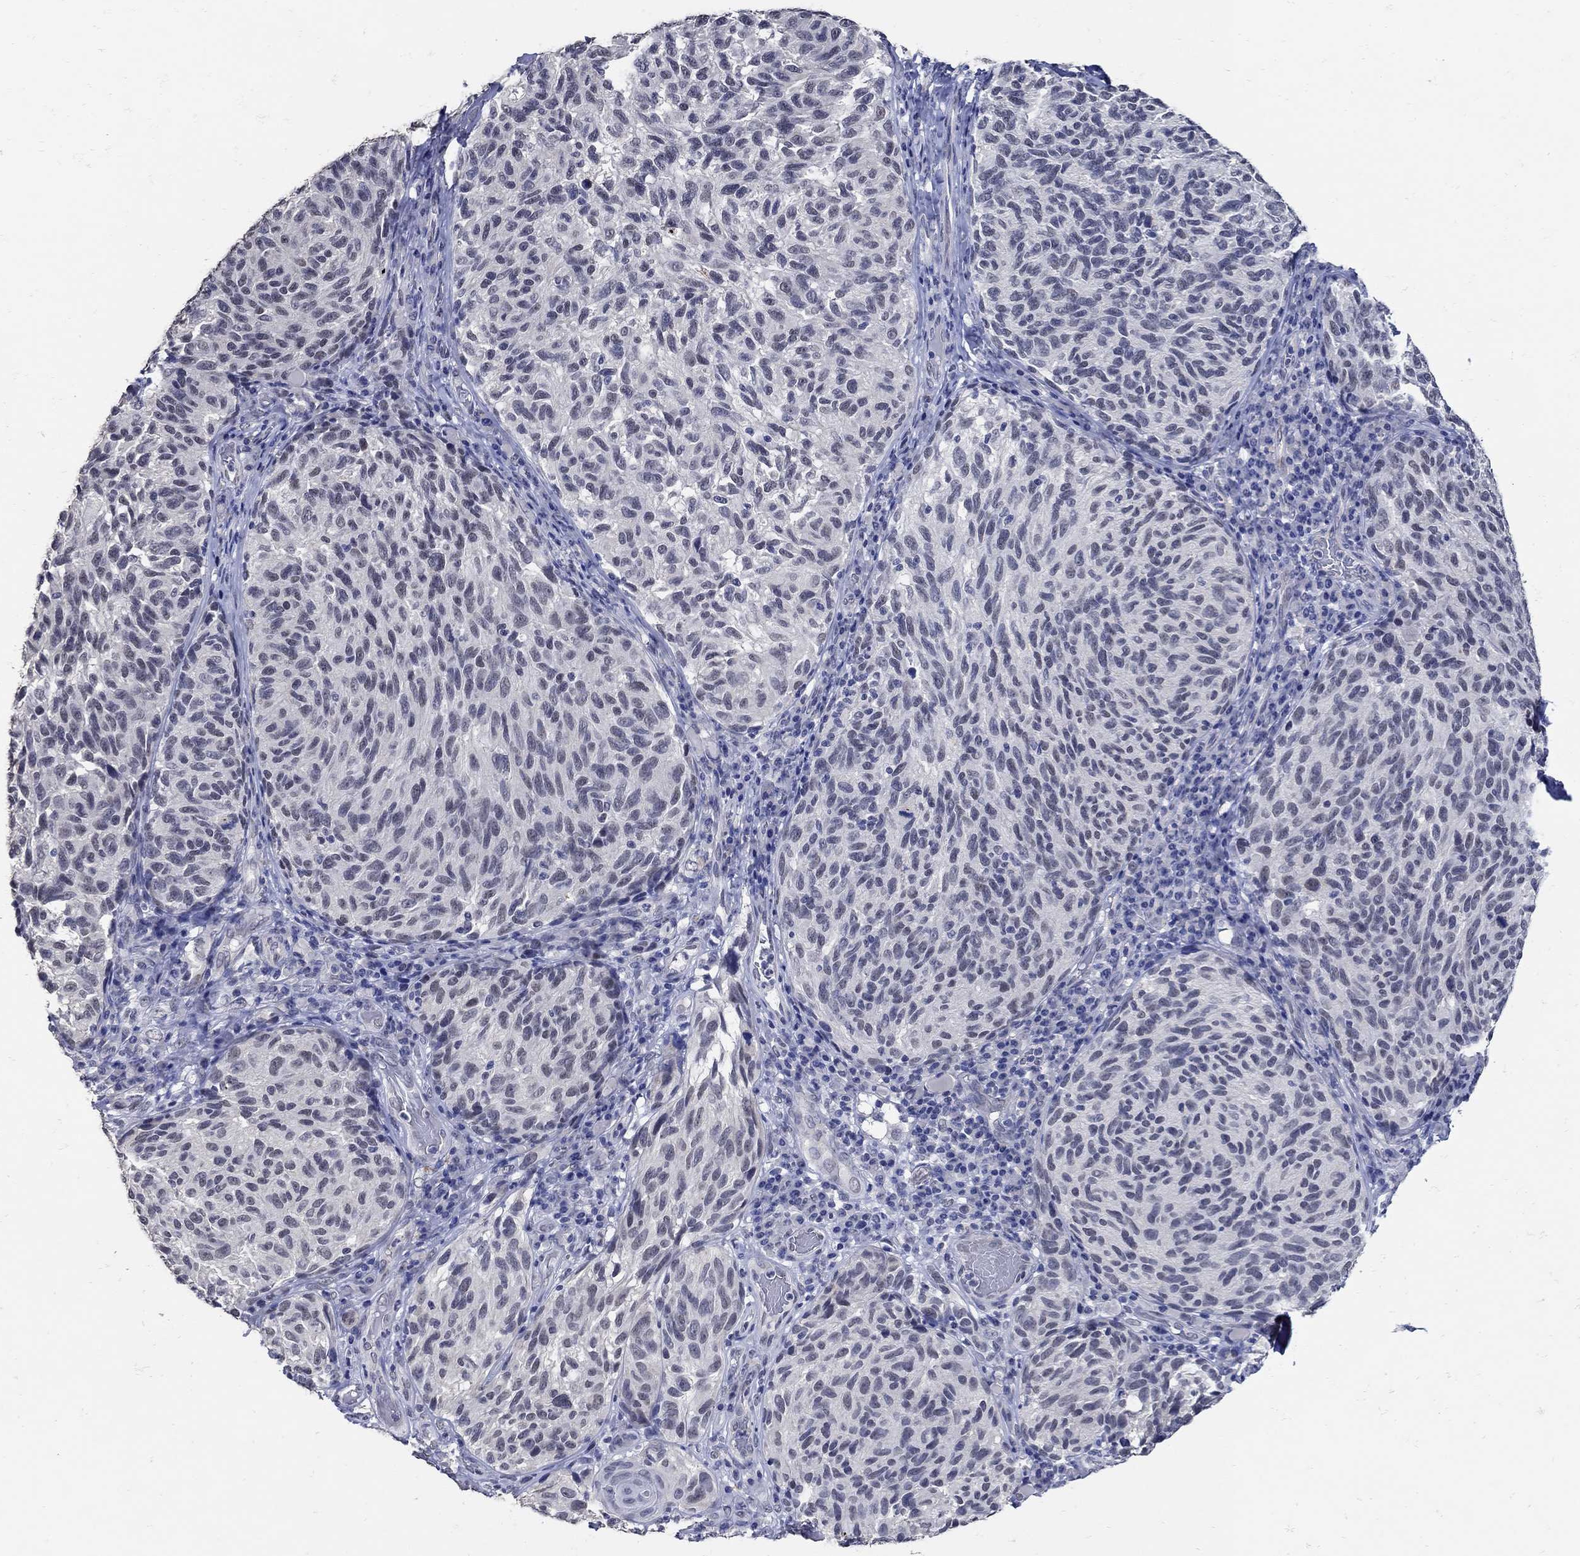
{"staining": {"intensity": "negative", "quantity": "none", "location": "none"}, "tissue": "melanoma", "cell_type": "Tumor cells", "image_type": "cancer", "snomed": [{"axis": "morphology", "description": "Malignant melanoma, NOS"}, {"axis": "topography", "description": "Skin"}], "caption": "High power microscopy histopathology image of an immunohistochemistry (IHC) histopathology image of malignant melanoma, revealing no significant positivity in tumor cells.", "gene": "KCNN3", "patient": {"sex": "female", "age": 73}}